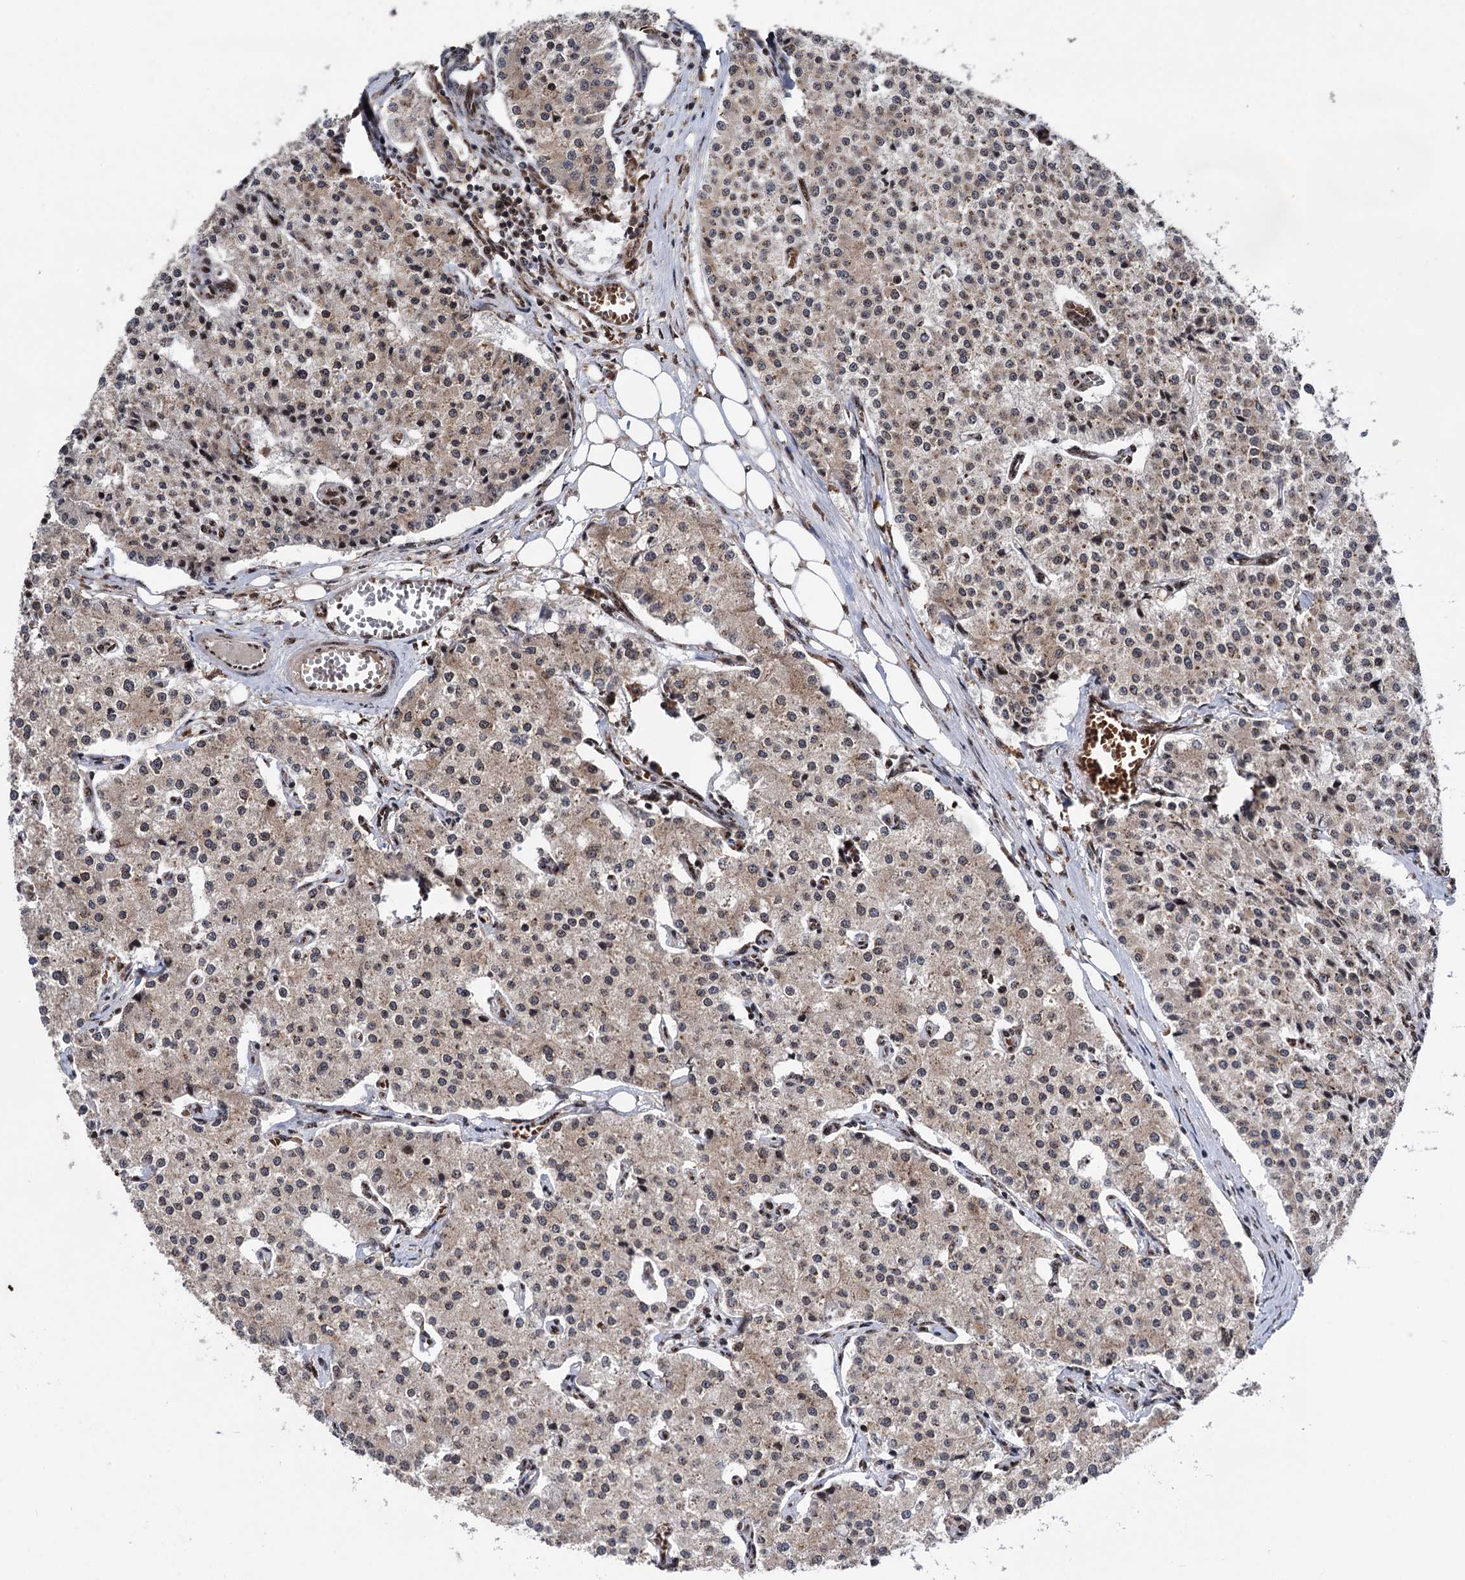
{"staining": {"intensity": "weak", "quantity": ">75%", "location": "cytoplasmic/membranous"}, "tissue": "carcinoid", "cell_type": "Tumor cells", "image_type": "cancer", "snomed": [{"axis": "morphology", "description": "Carcinoid, malignant, NOS"}, {"axis": "topography", "description": "Colon"}], "caption": "High-magnification brightfield microscopy of malignant carcinoid stained with DAB (brown) and counterstained with hematoxylin (blue). tumor cells exhibit weak cytoplasmic/membranous positivity is present in about>75% of cells.", "gene": "MESD", "patient": {"sex": "female", "age": 52}}